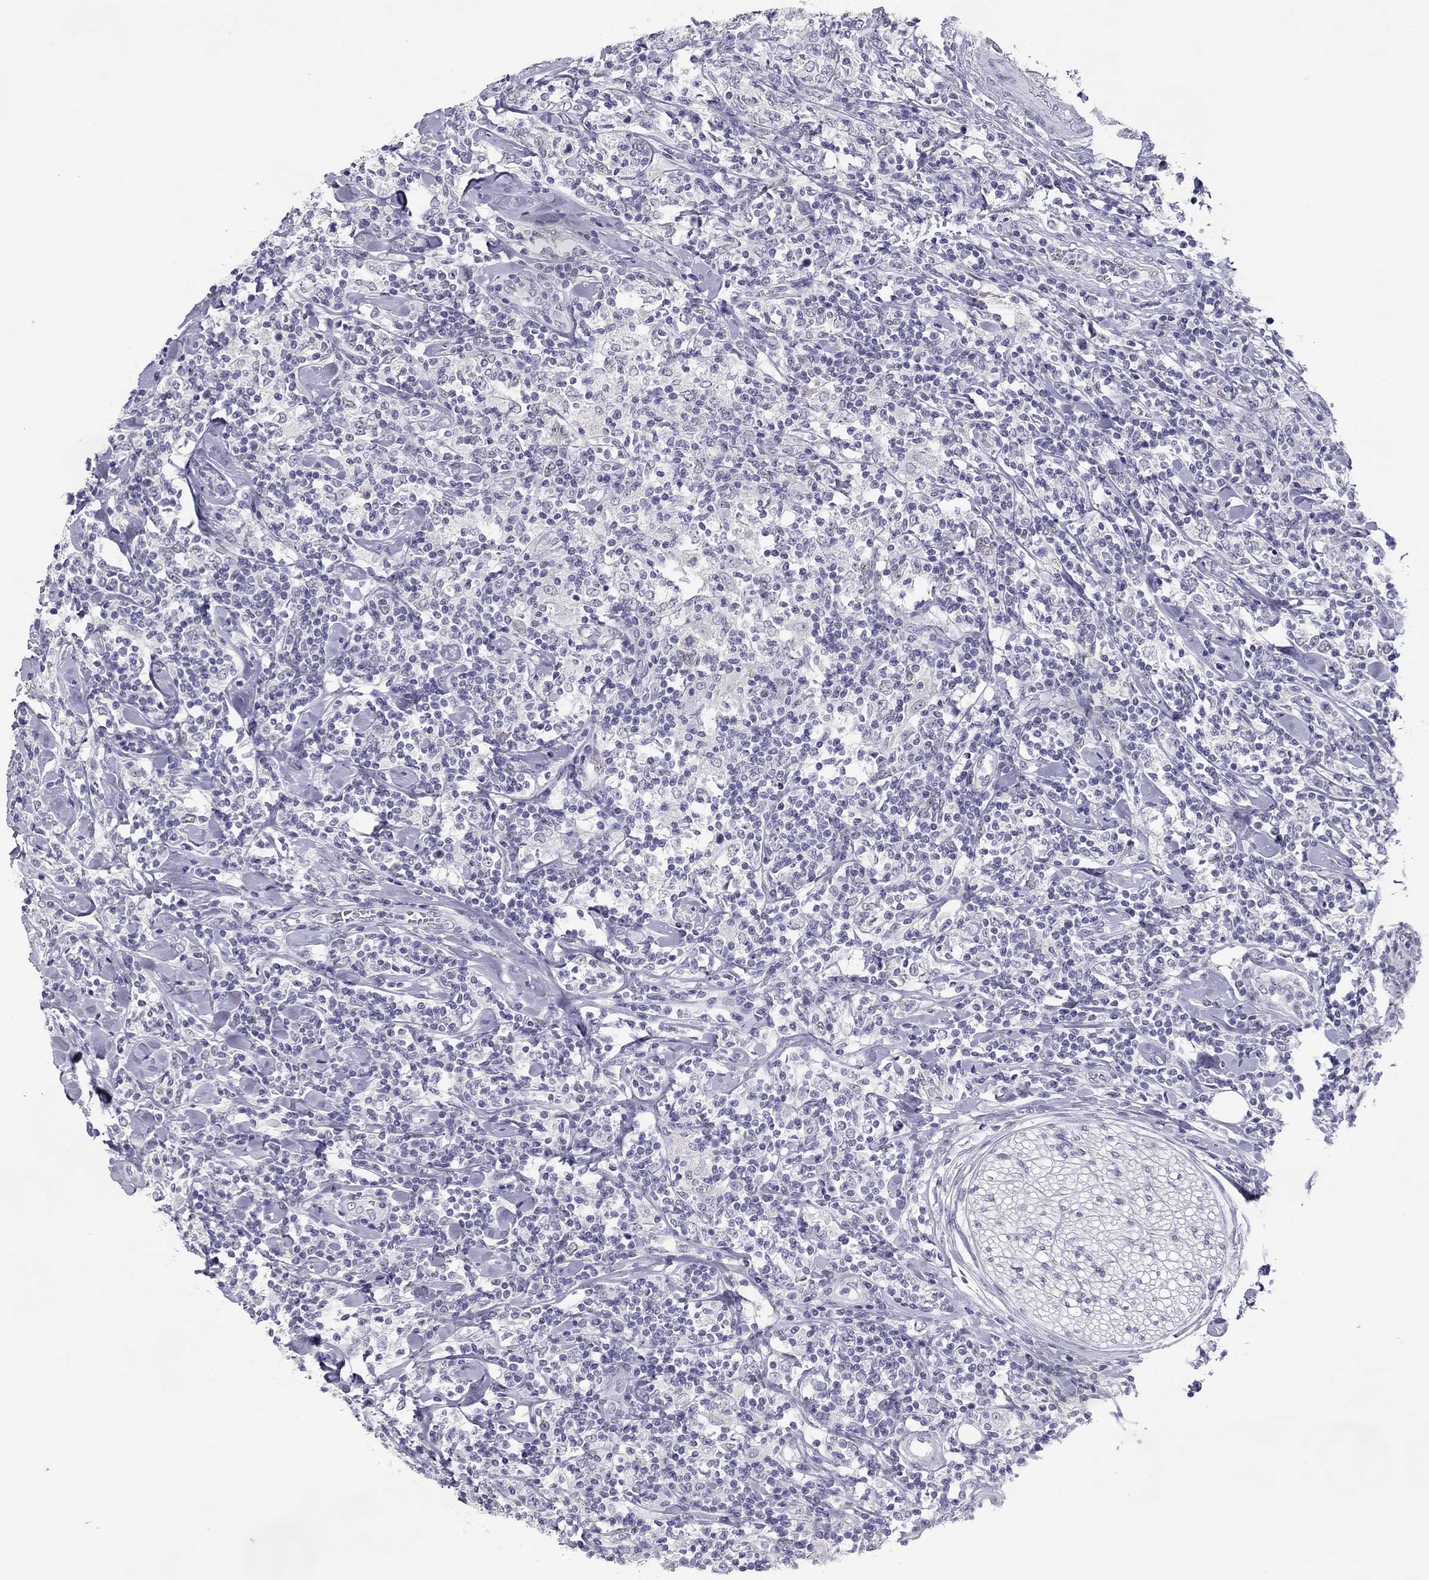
{"staining": {"intensity": "negative", "quantity": "none", "location": "none"}, "tissue": "lymphoma", "cell_type": "Tumor cells", "image_type": "cancer", "snomed": [{"axis": "morphology", "description": "Malignant lymphoma, non-Hodgkin's type, High grade"}, {"axis": "topography", "description": "Lymph node"}], "caption": "The micrograph displays no staining of tumor cells in malignant lymphoma, non-Hodgkin's type (high-grade). (Brightfield microscopy of DAB (3,3'-diaminobenzidine) immunohistochemistry (IHC) at high magnification).", "gene": "PHOX2A", "patient": {"sex": "female", "age": 84}}